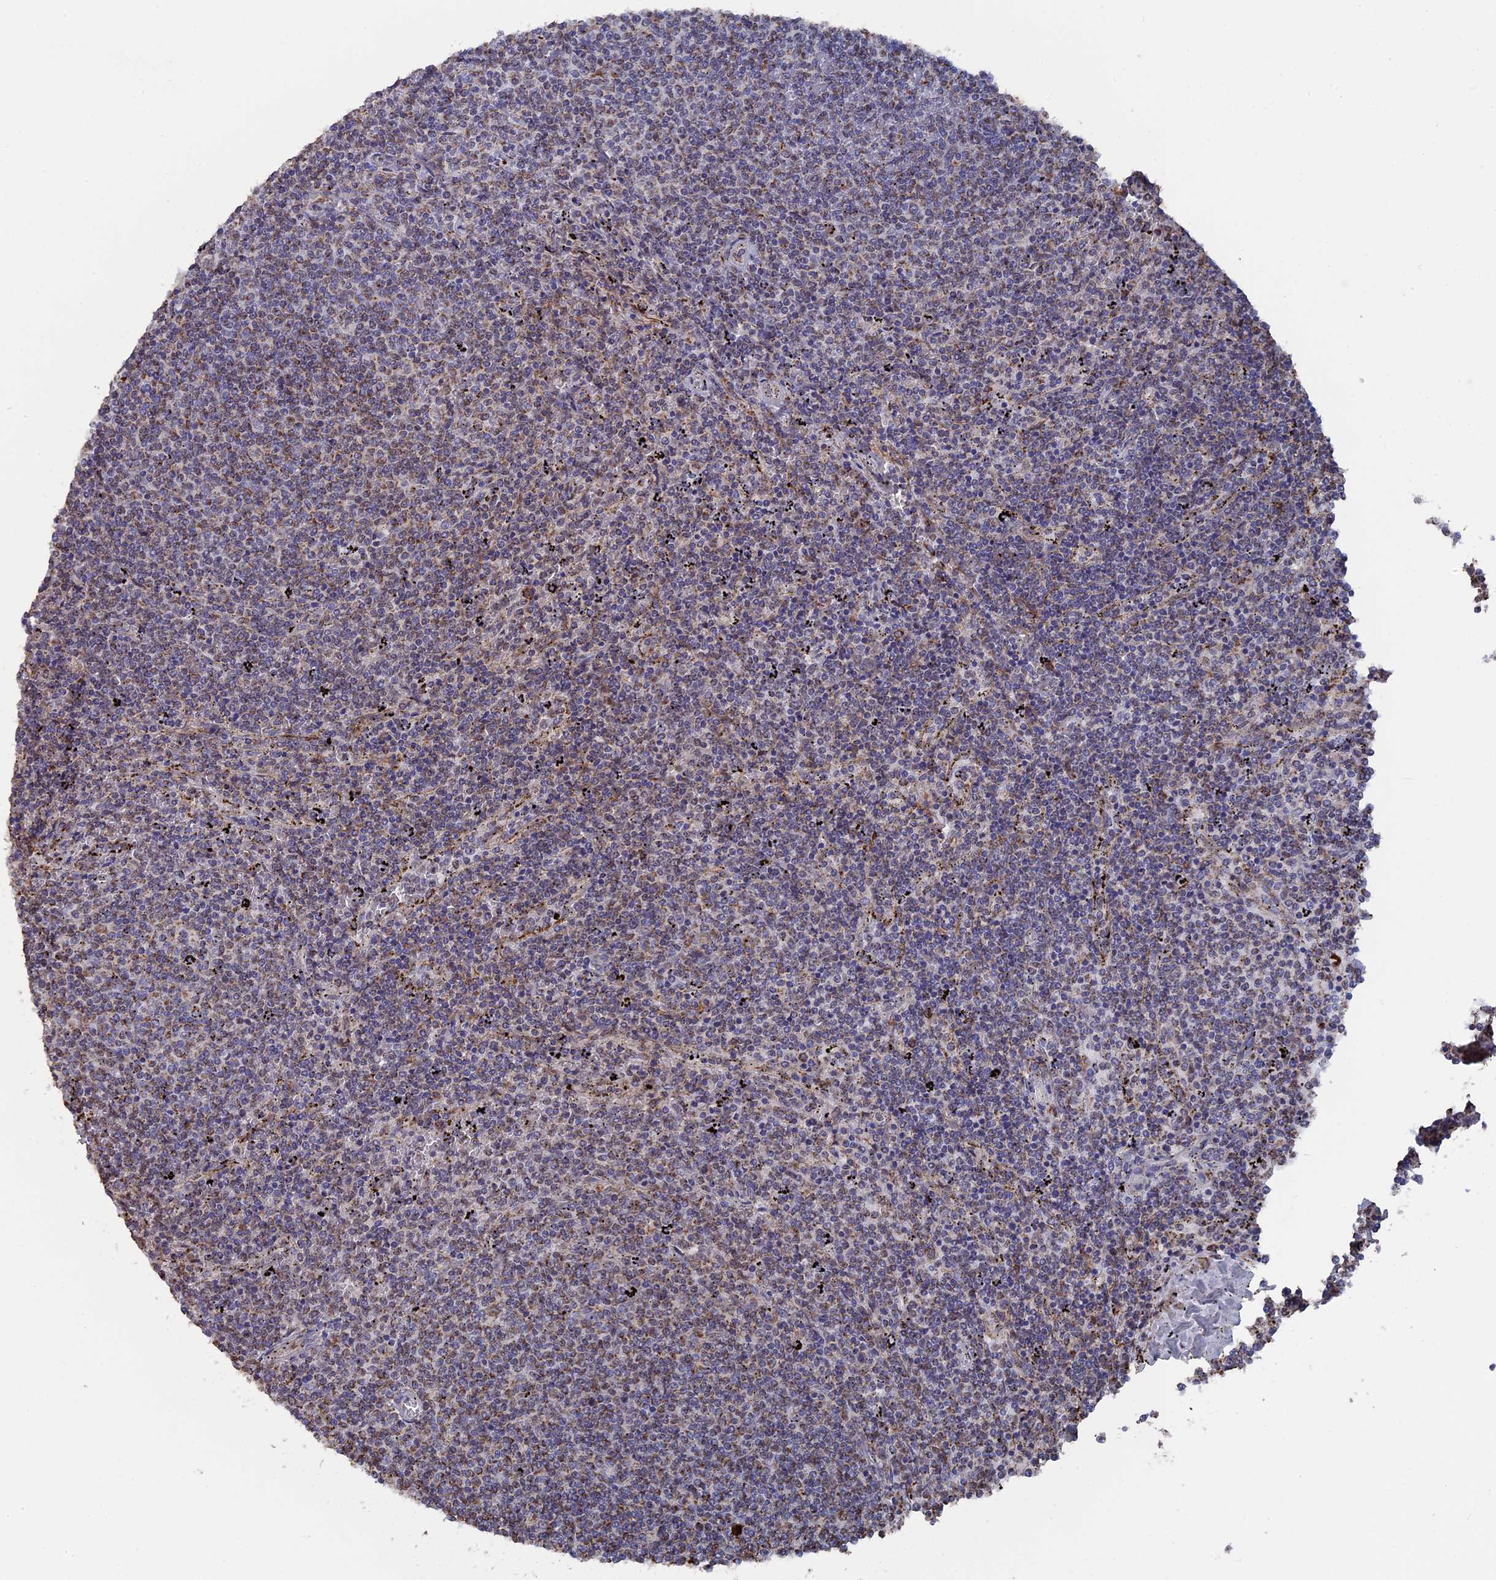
{"staining": {"intensity": "moderate", "quantity": "<25%", "location": "cytoplasmic/membranous"}, "tissue": "lymphoma", "cell_type": "Tumor cells", "image_type": "cancer", "snomed": [{"axis": "morphology", "description": "Malignant lymphoma, non-Hodgkin's type, Low grade"}, {"axis": "topography", "description": "Spleen"}], "caption": "There is low levels of moderate cytoplasmic/membranous positivity in tumor cells of lymphoma, as demonstrated by immunohistochemical staining (brown color).", "gene": "SMG9", "patient": {"sex": "female", "age": 50}}